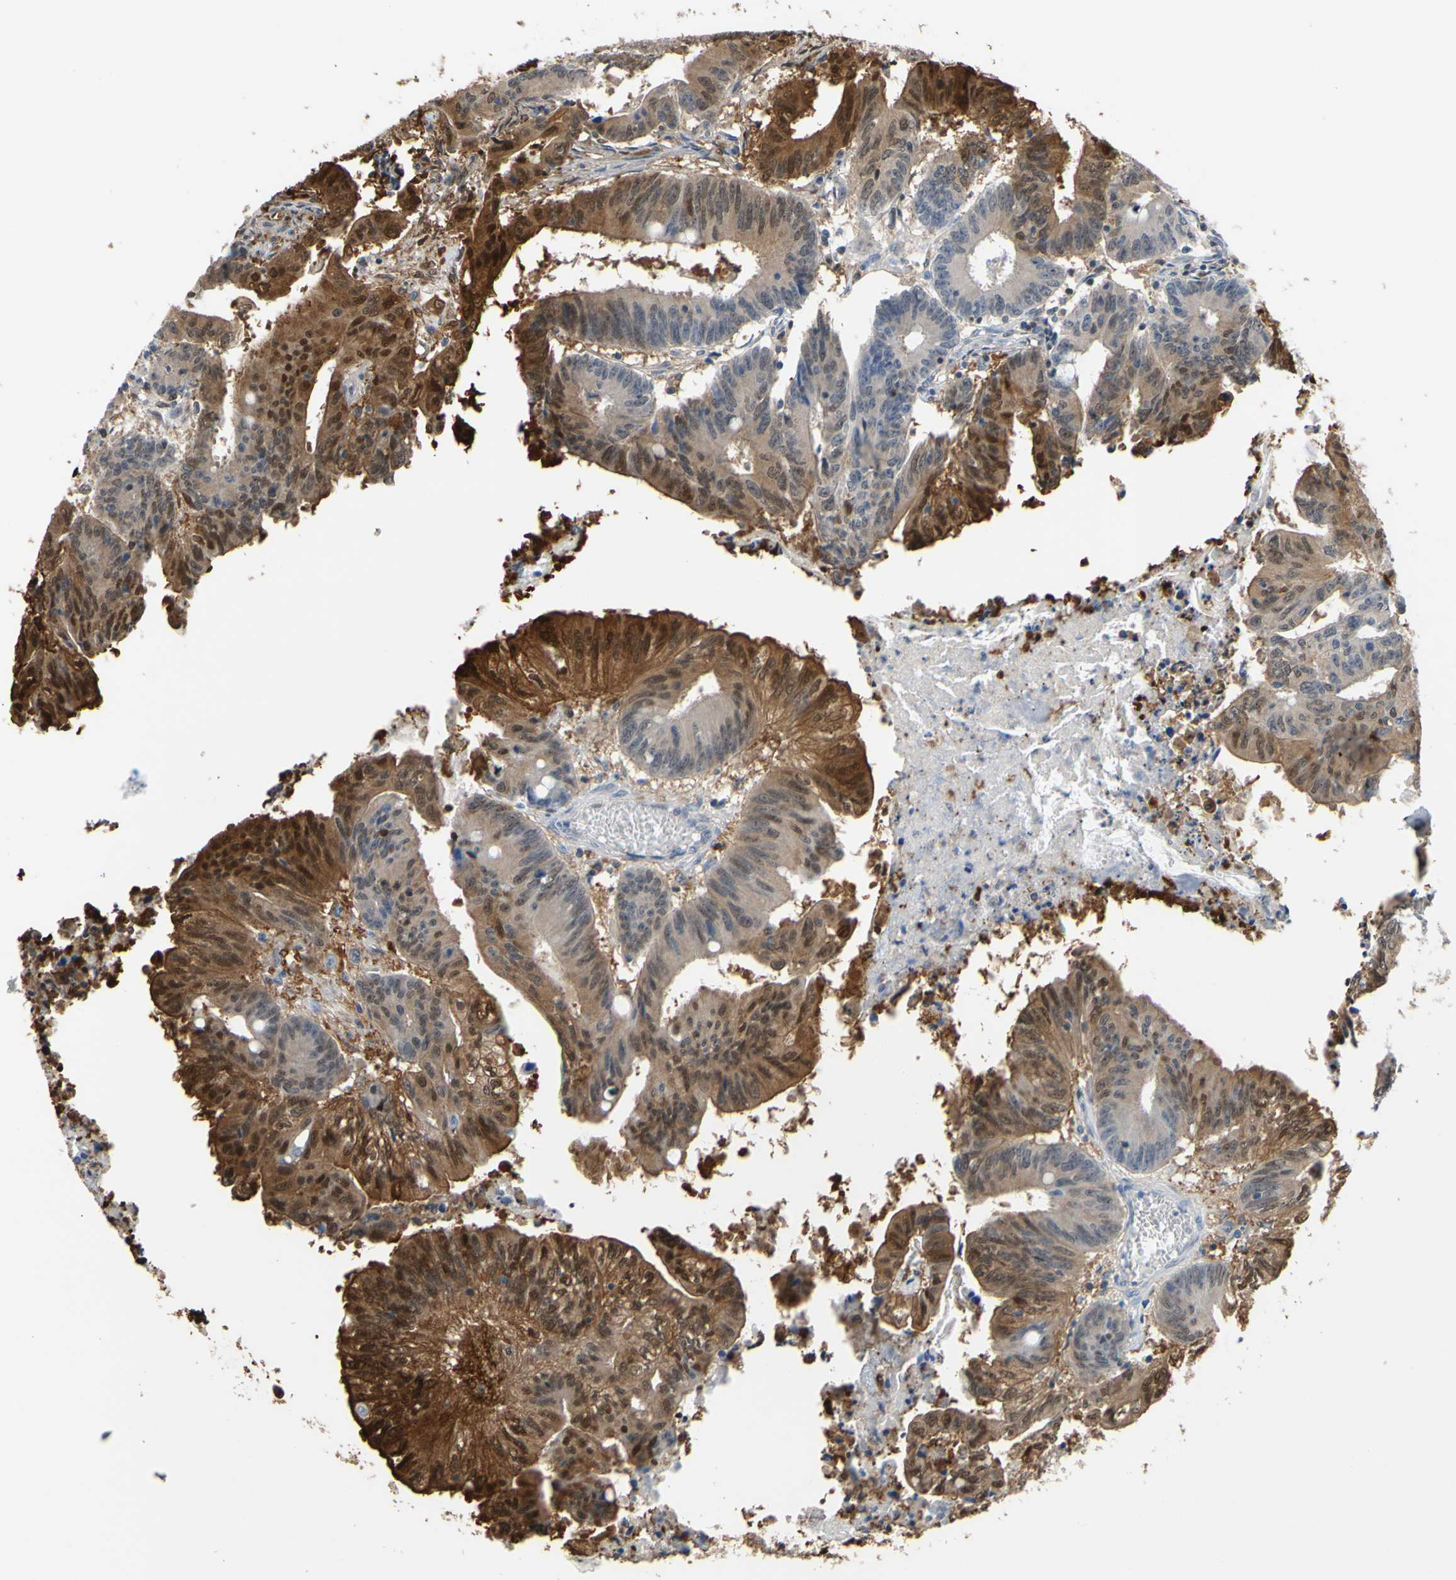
{"staining": {"intensity": "strong", "quantity": "25%-75%", "location": "cytoplasmic/membranous,nuclear"}, "tissue": "colorectal cancer", "cell_type": "Tumor cells", "image_type": "cancer", "snomed": [{"axis": "morphology", "description": "Adenocarcinoma, NOS"}, {"axis": "topography", "description": "Colon"}], "caption": "A brown stain shows strong cytoplasmic/membranous and nuclear expression of a protein in human colorectal adenocarcinoma tumor cells.", "gene": "UPK3B", "patient": {"sex": "male", "age": 45}}